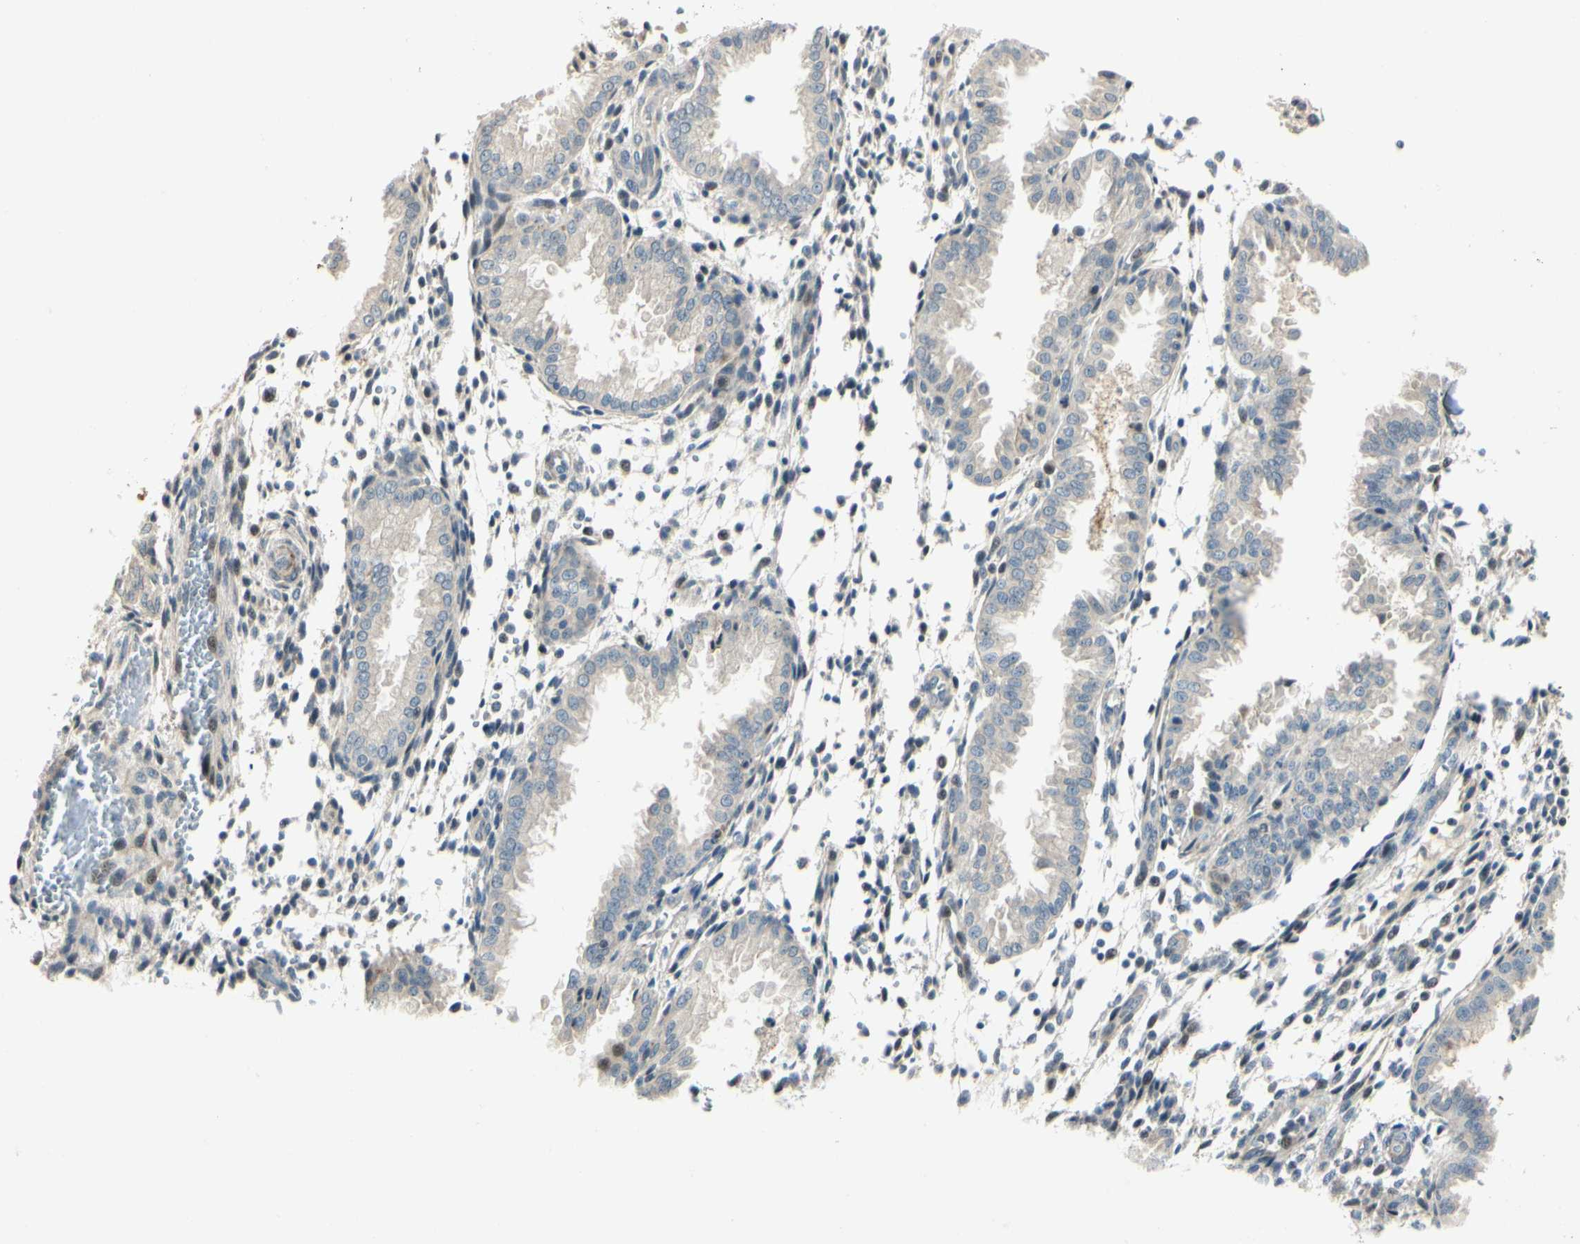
{"staining": {"intensity": "moderate", "quantity": "<25%", "location": "cytoplasmic/membranous"}, "tissue": "endometrium", "cell_type": "Cells in endometrial stroma", "image_type": "normal", "snomed": [{"axis": "morphology", "description": "Normal tissue, NOS"}, {"axis": "topography", "description": "Endometrium"}], "caption": "Protein positivity by immunohistochemistry (IHC) reveals moderate cytoplasmic/membranous positivity in about <25% of cells in endometrial stroma in normal endometrium. The protein of interest is stained brown, and the nuclei are stained in blue (DAB (3,3'-diaminobenzidine) IHC with brightfield microscopy, high magnification).", "gene": "P4HA3", "patient": {"sex": "female", "age": 33}}